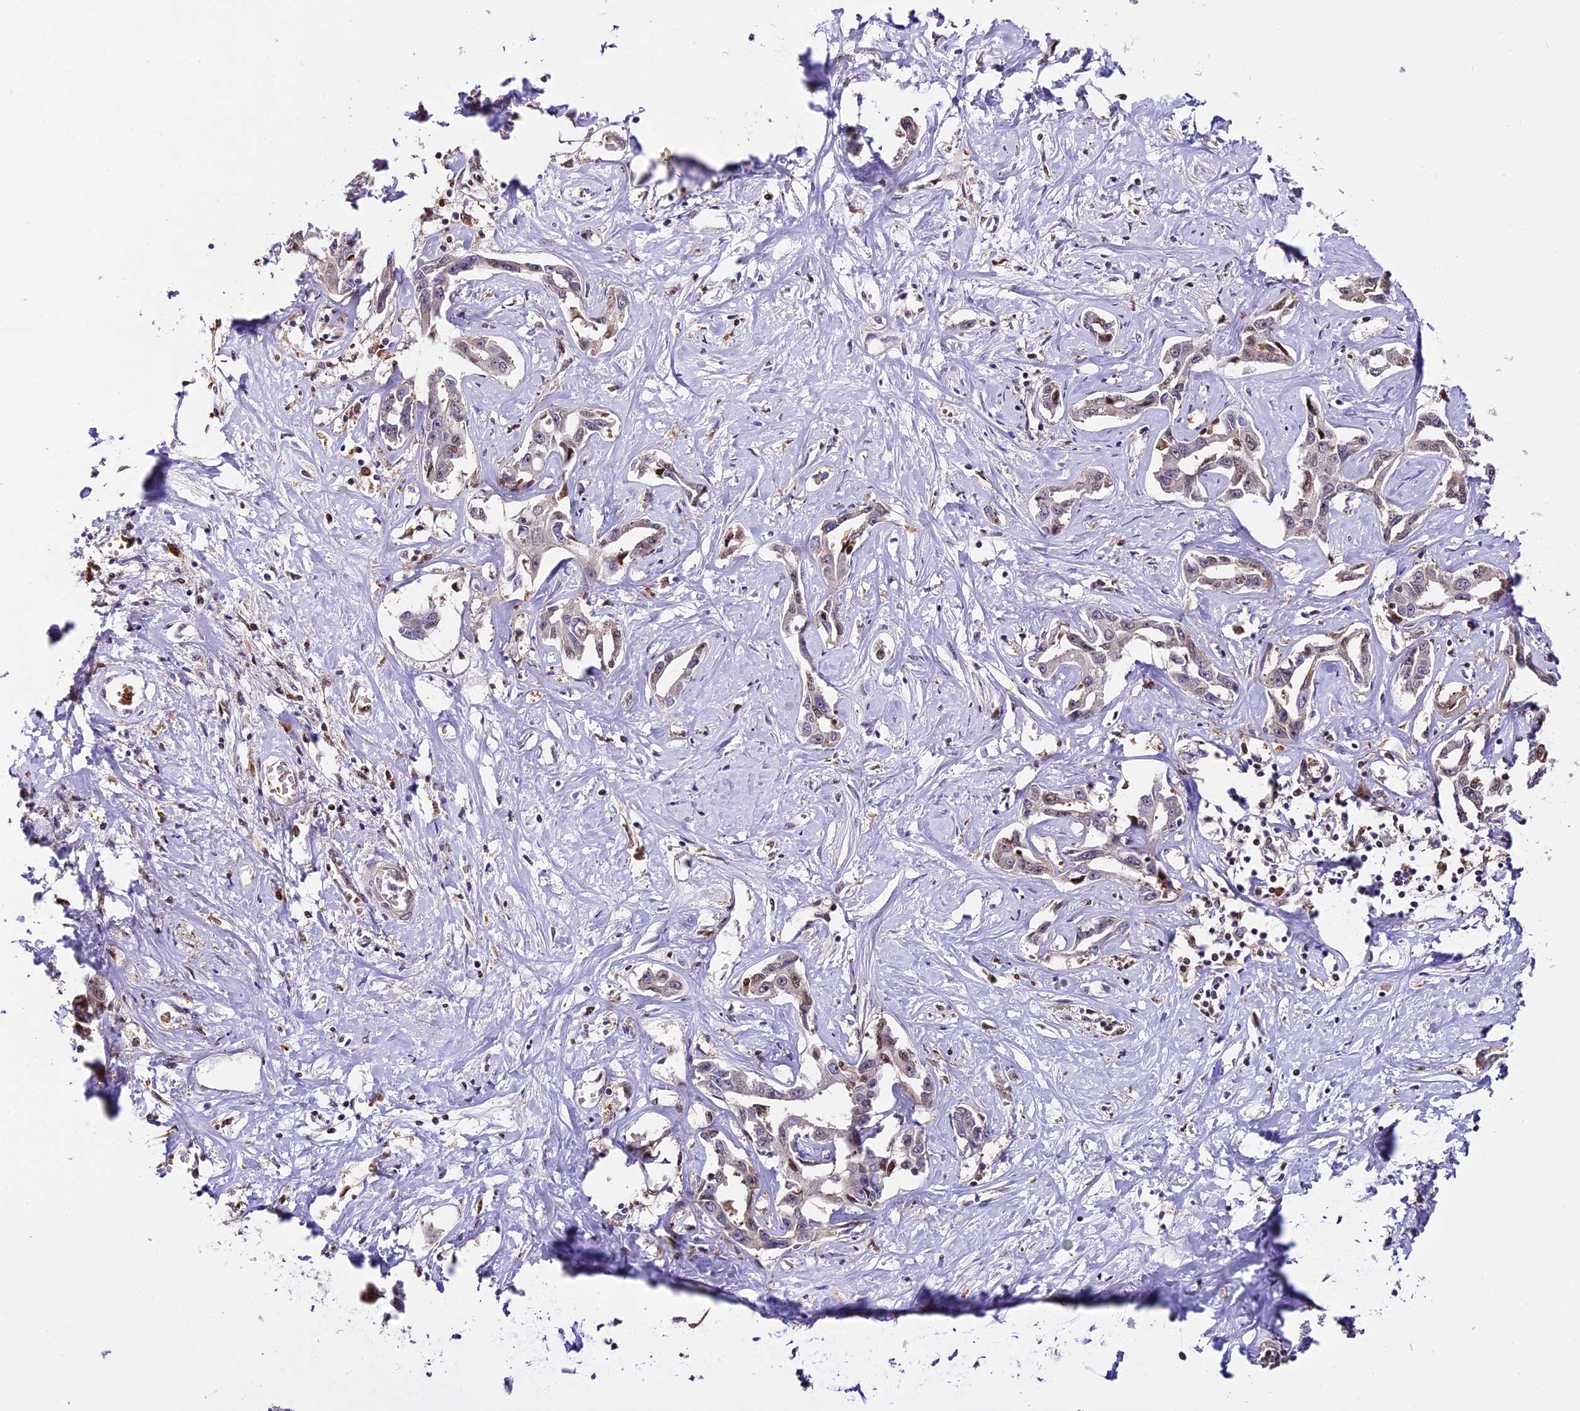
{"staining": {"intensity": "weak", "quantity": "<25%", "location": "nuclear"}, "tissue": "liver cancer", "cell_type": "Tumor cells", "image_type": "cancer", "snomed": [{"axis": "morphology", "description": "Cholangiocarcinoma"}, {"axis": "topography", "description": "Liver"}], "caption": "This is a image of IHC staining of cholangiocarcinoma (liver), which shows no staining in tumor cells.", "gene": "HERPUD1", "patient": {"sex": "male", "age": 59}}